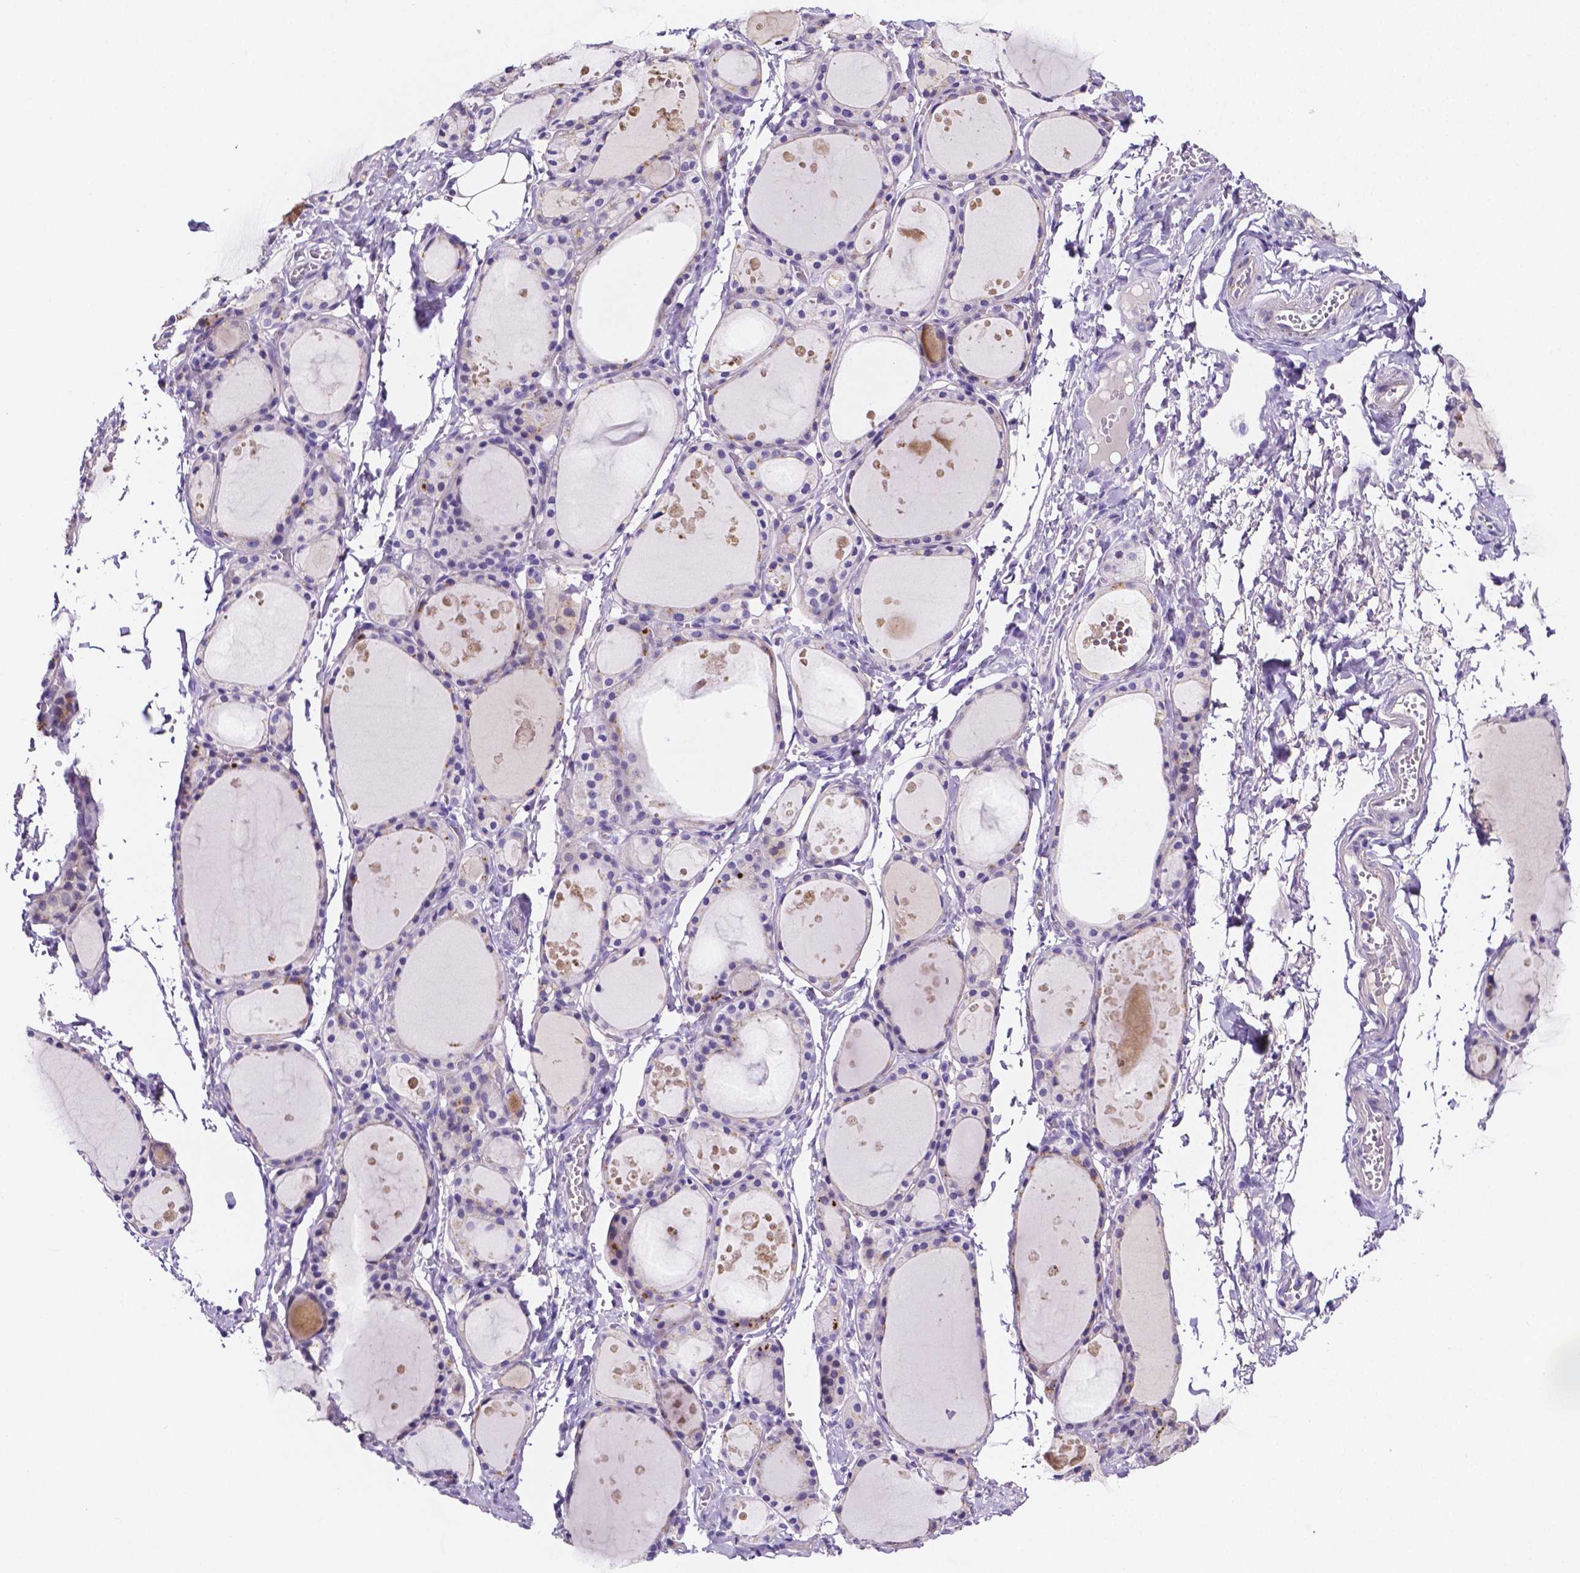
{"staining": {"intensity": "negative", "quantity": "none", "location": "none"}, "tissue": "thyroid gland", "cell_type": "Glandular cells", "image_type": "normal", "snomed": [{"axis": "morphology", "description": "Normal tissue, NOS"}, {"axis": "topography", "description": "Thyroid gland"}], "caption": "Immunohistochemistry of benign human thyroid gland displays no positivity in glandular cells.", "gene": "NRGN", "patient": {"sex": "male", "age": 68}}